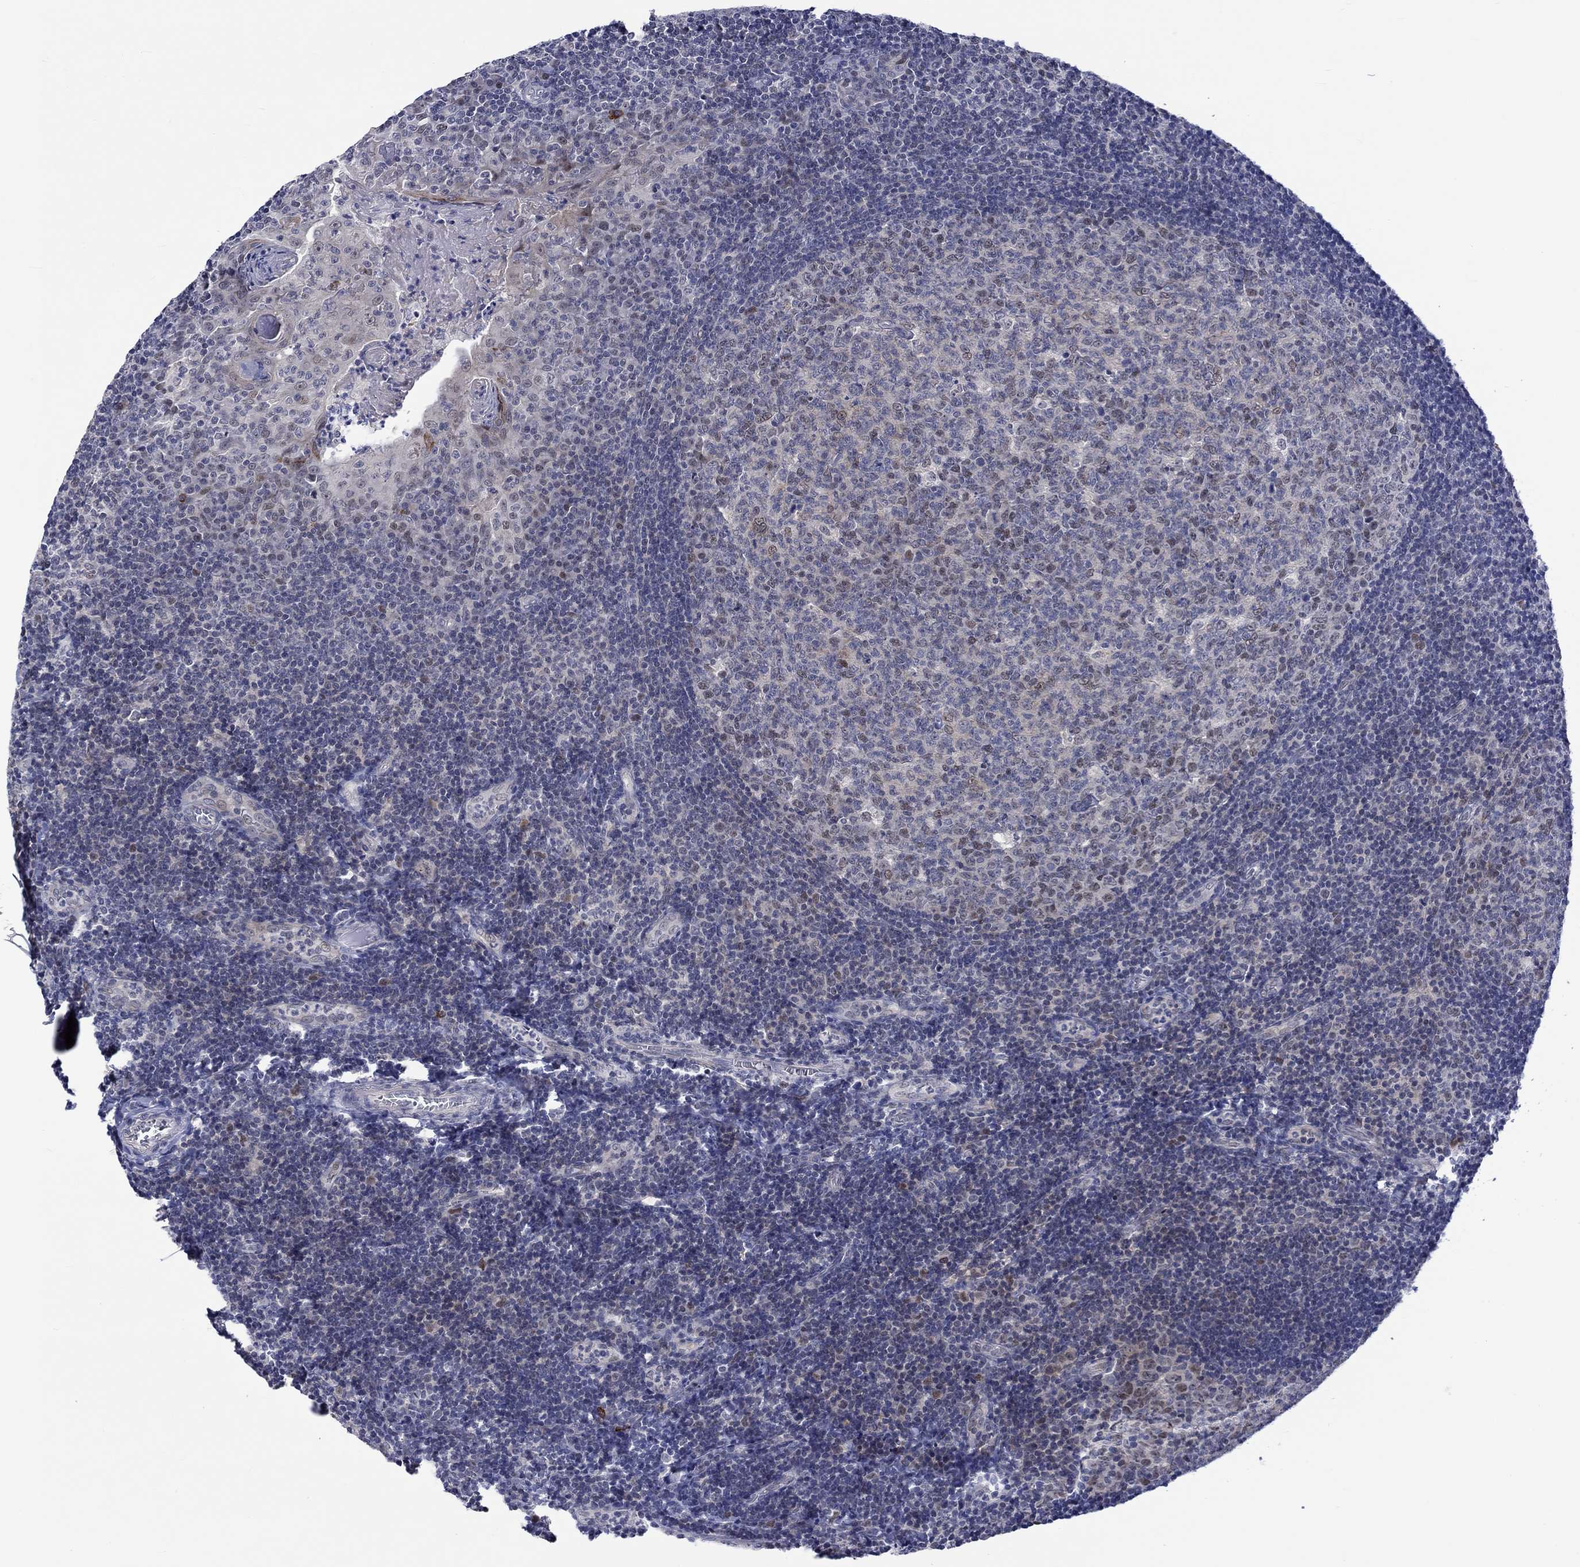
{"staining": {"intensity": "moderate", "quantity": "25%-75%", "location": "nuclear"}, "tissue": "tonsil", "cell_type": "Germinal center cells", "image_type": "normal", "snomed": [{"axis": "morphology", "description": "Normal tissue, NOS"}, {"axis": "topography", "description": "Tonsil"}], "caption": "Protein analysis of unremarkable tonsil demonstrates moderate nuclear staining in about 25%-75% of germinal center cells.", "gene": "E2F8", "patient": {"sex": "female", "age": 13}}